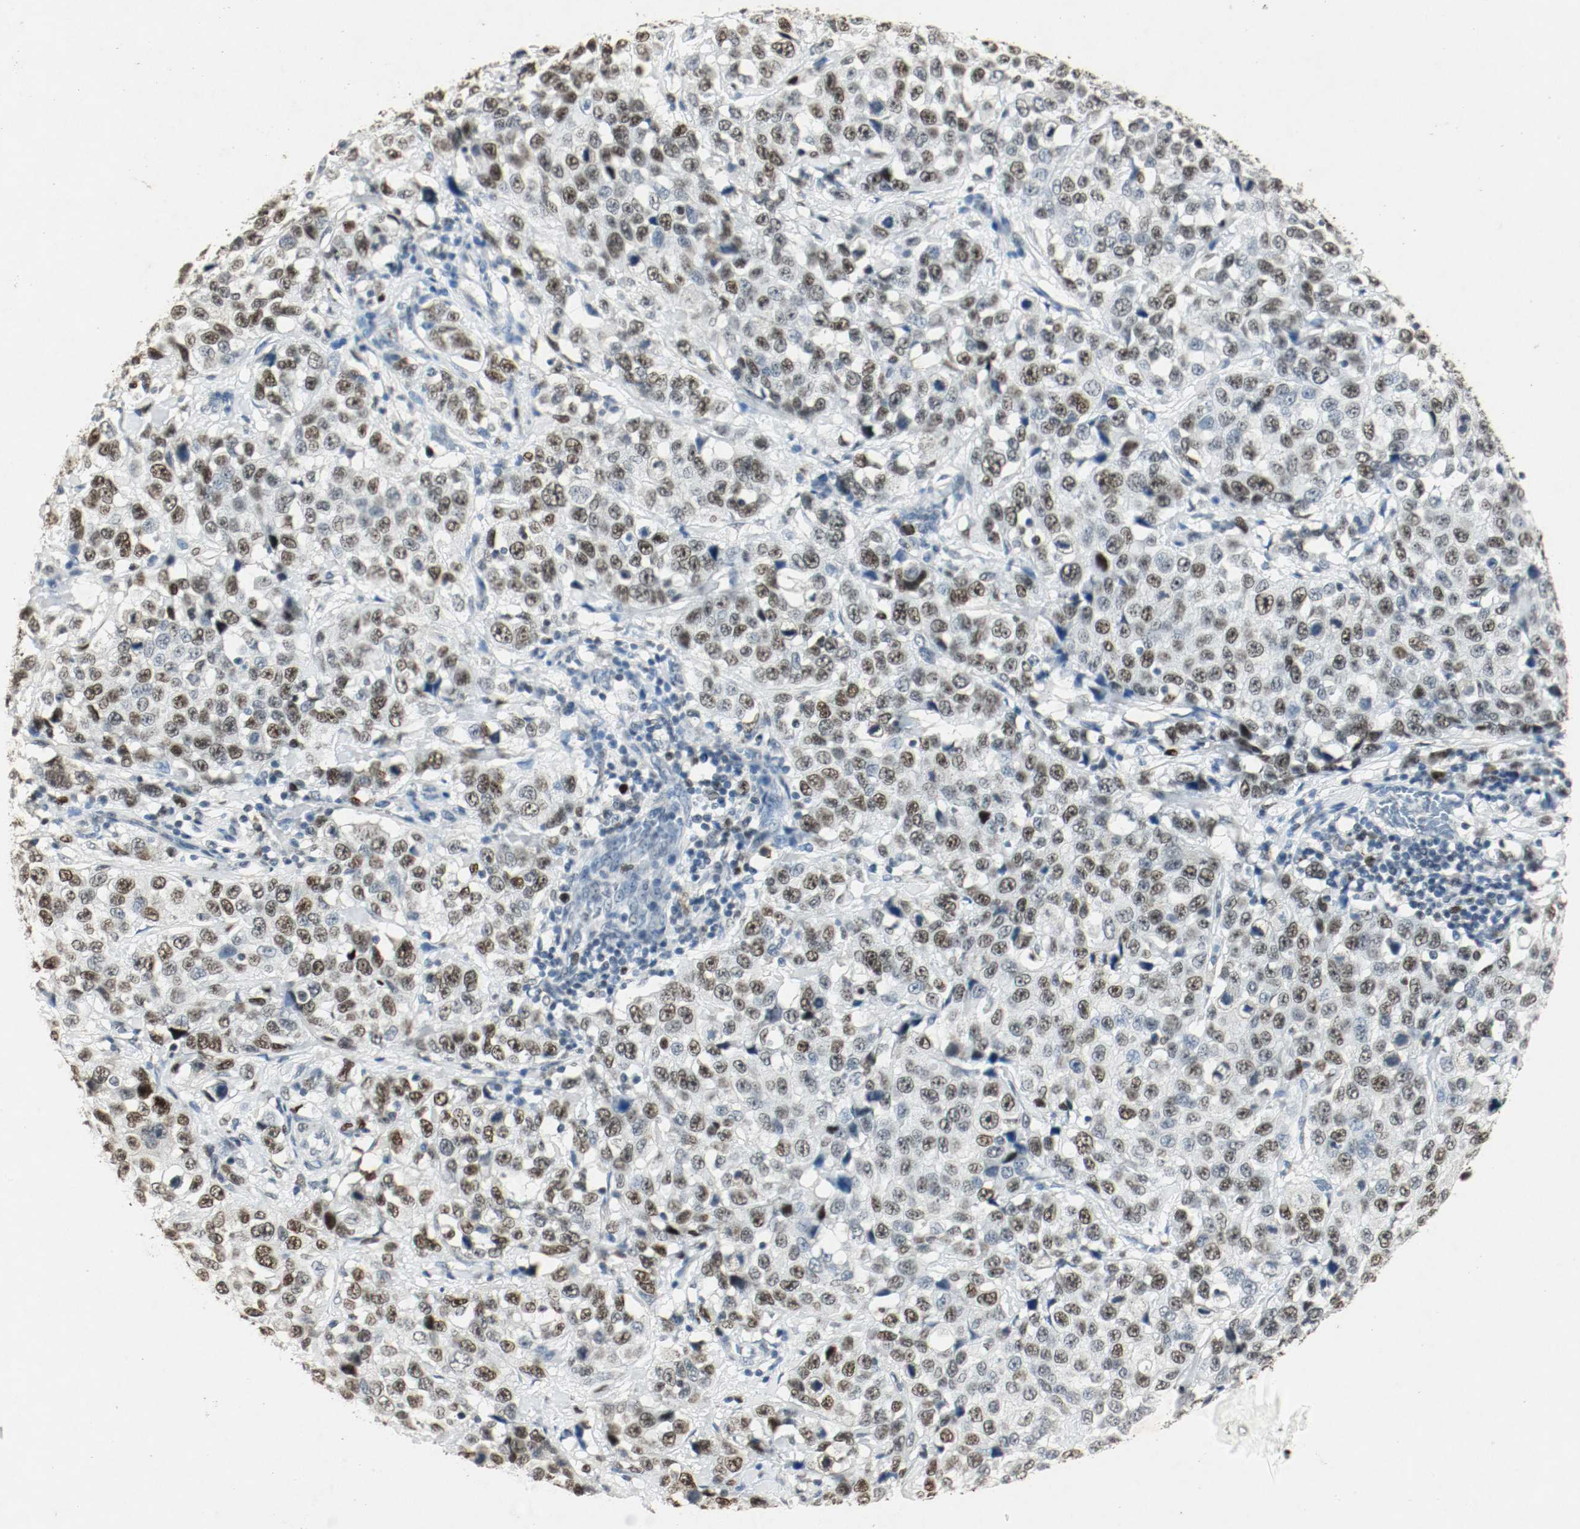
{"staining": {"intensity": "strong", "quantity": ">75%", "location": "nuclear"}, "tissue": "stomach cancer", "cell_type": "Tumor cells", "image_type": "cancer", "snomed": [{"axis": "morphology", "description": "Normal tissue, NOS"}, {"axis": "morphology", "description": "Adenocarcinoma, NOS"}, {"axis": "topography", "description": "Stomach"}], "caption": "Human stomach cancer stained with a brown dye displays strong nuclear positive expression in approximately >75% of tumor cells.", "gene": "DNMT1", "patient": {"sex": "male", "age": 48}}